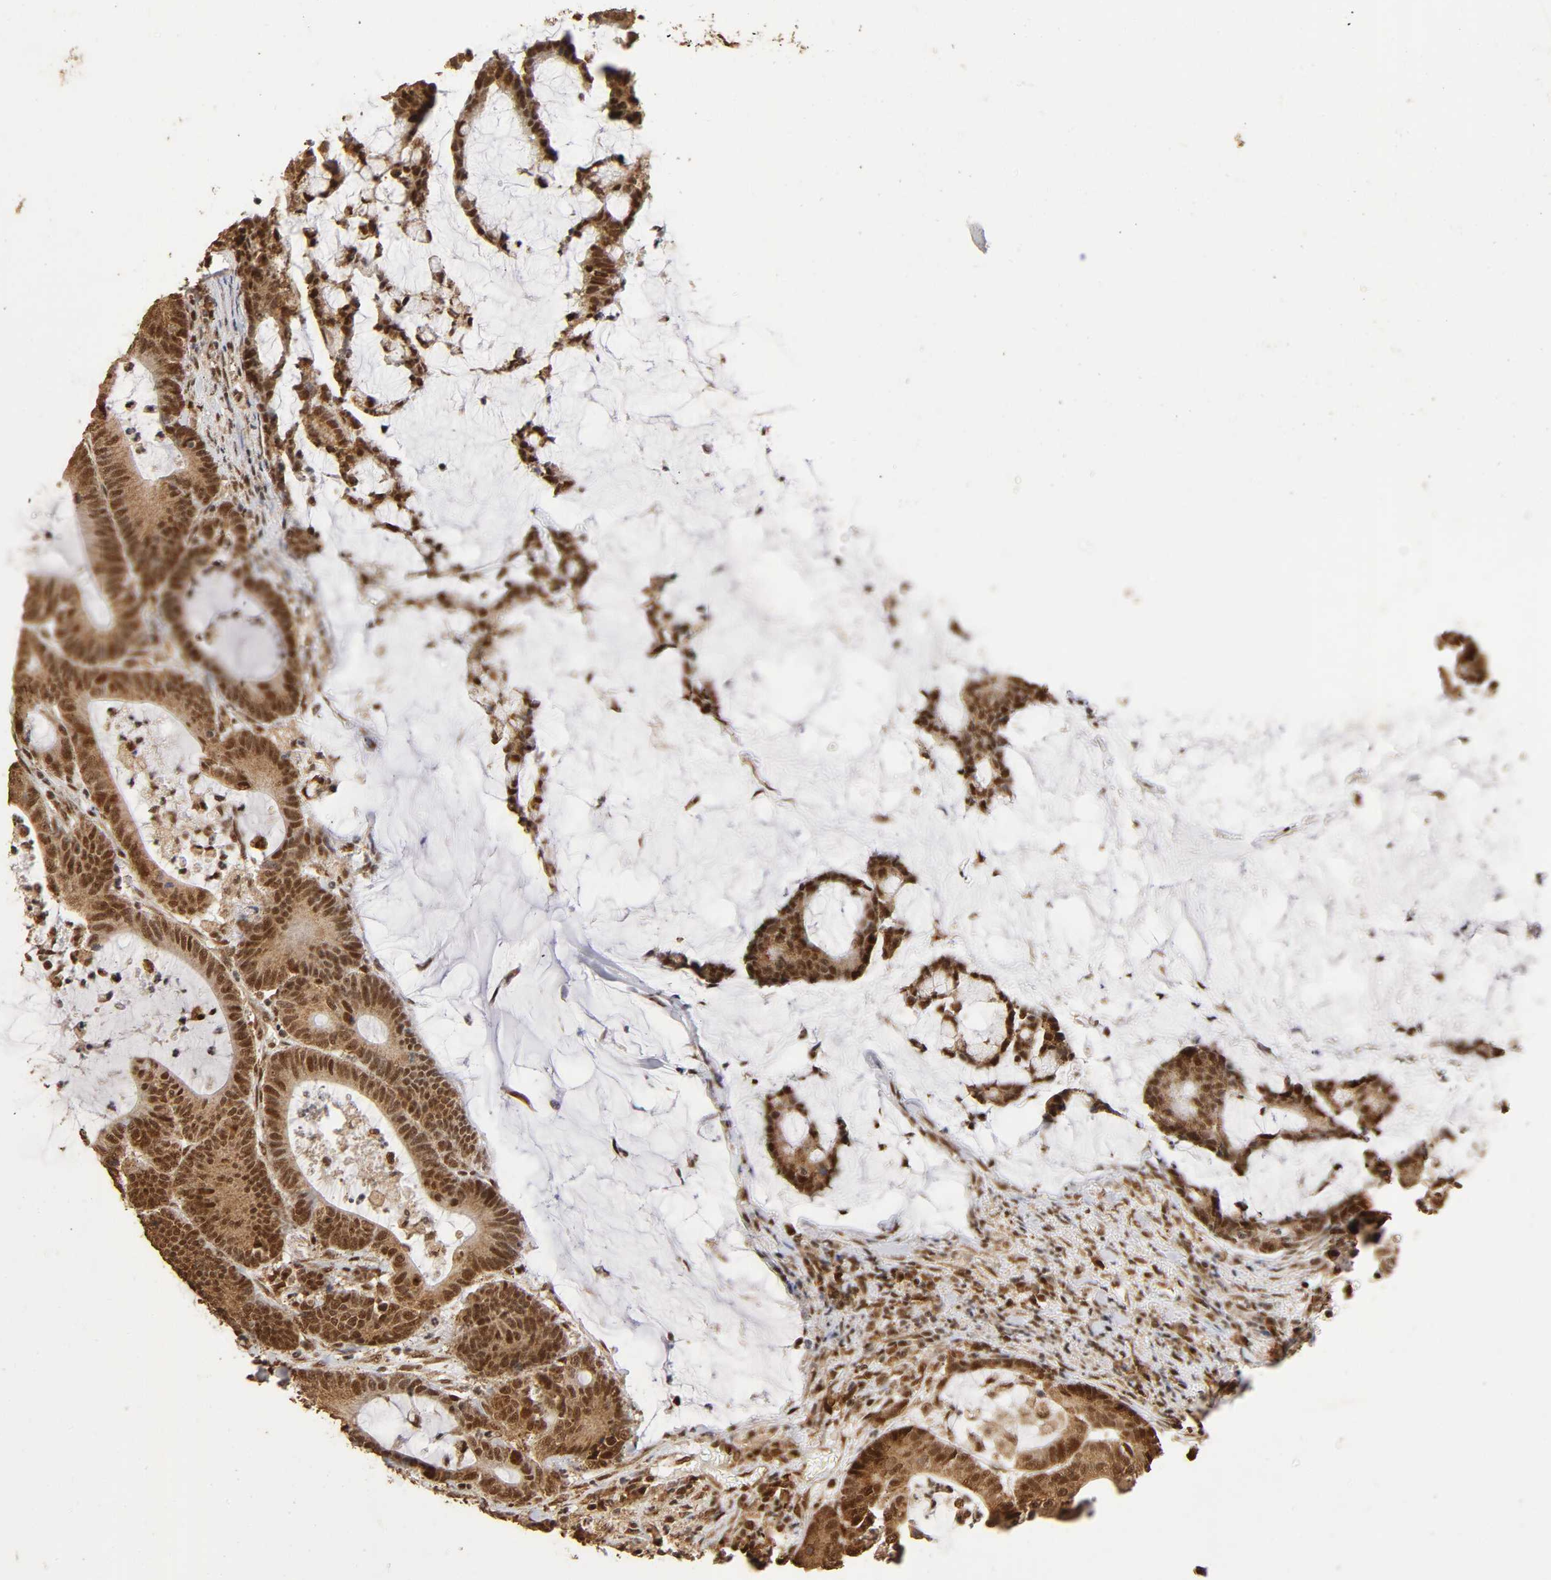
{"staining": {"intensity": "strong", "quantity": ">75%", "location": "cytoplasmic/membranous,nuclear"}, "tissue": "colorectal cancer", "cell_type": "Tumor cells", "image_type": "cancer", "snomed": [{"axis": "morphology", "description": "Adenocarcinoma, NOS"}, {"axis": "topography", "description": "Colon"}], "caption": "The micrograph demonstrates staining of adenocarcinoma (colorectal), revealing strong cytoplasmic/membranous and nuclear protein expression (brown color) within tumor cells.", "gene": "RNF122", "patient": {"sex": "female", "age": 84}}